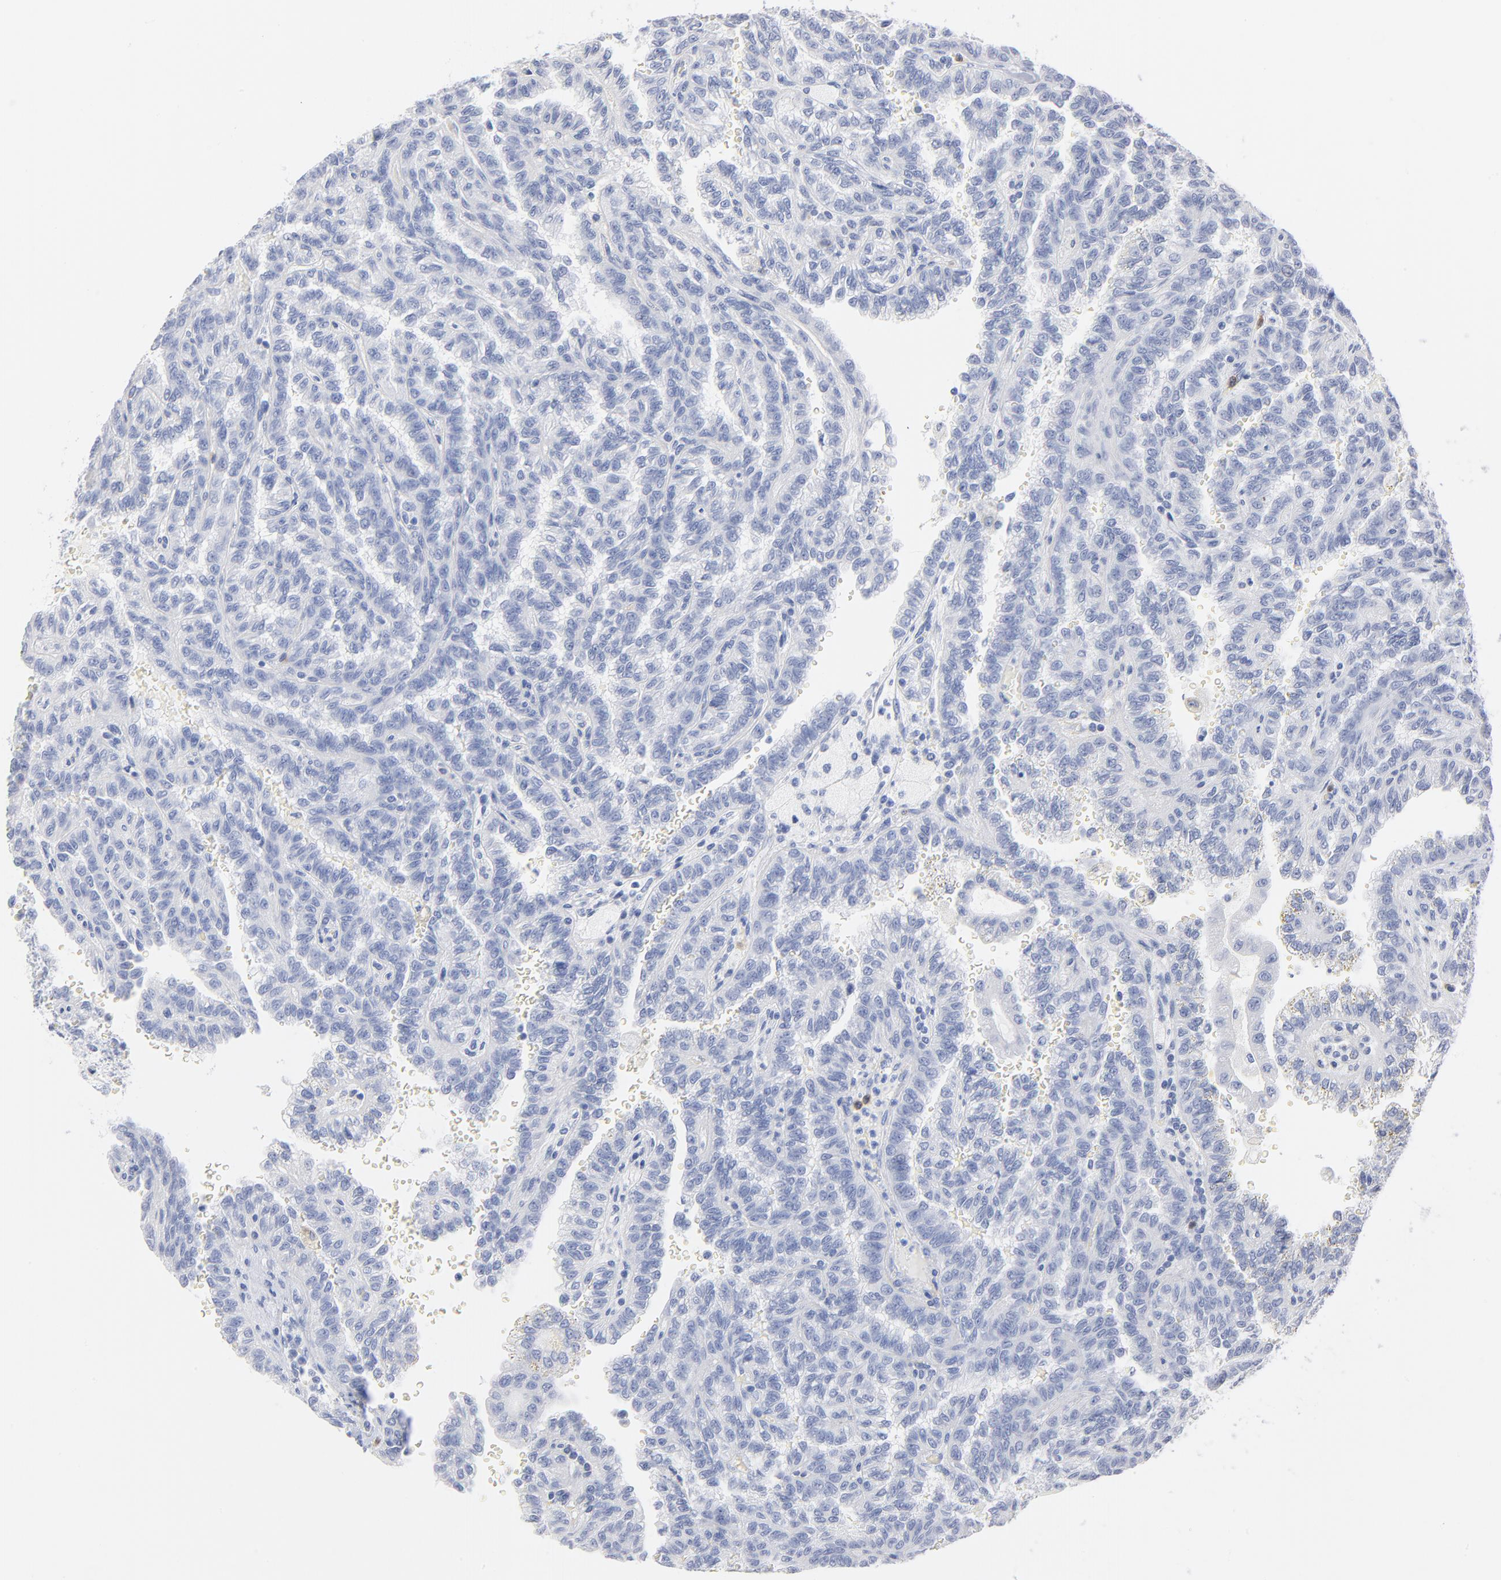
{"staining": {"intensity": "negative", "quantity": "none", "location": "none"}, "tissue": "renal cancer", "cell_type": "Tumor cells", "image_type": "cancer", "snomed": [{"axis": "morphology", "description": "Inflammation, NOS"}, {"axis": "morphology", "description": "Adenocarcinoma, NOS"}, {"axis": "topography", "description": "Kidney"}], "caption": "A photomicrograph of renal cancer stained for a protein displays no brown staining in tumor cells.", "gene": "AGTR1", "patient": {"sex": "male", "age": 68}}